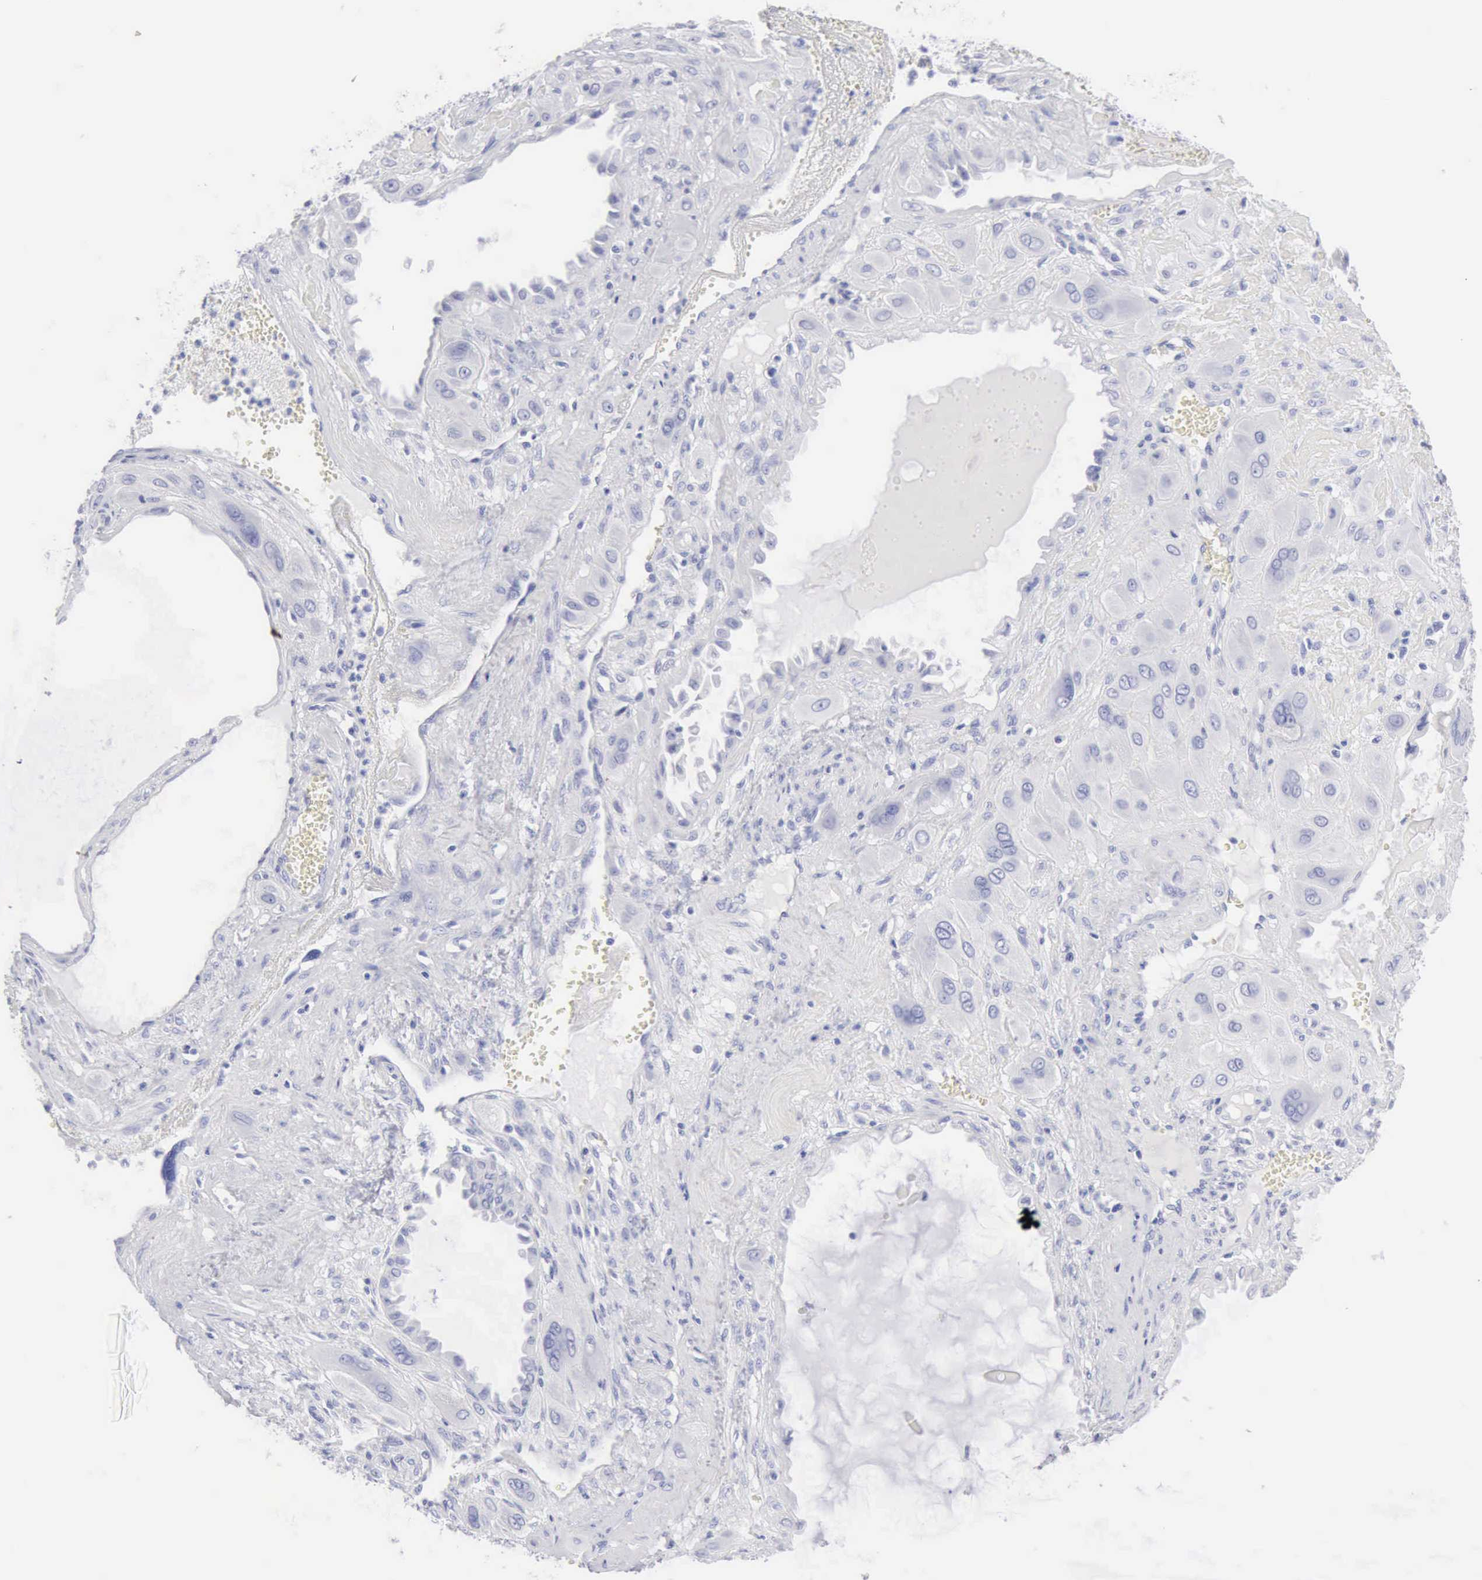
{"staining": {"intensity": "negative", "quantity": "none", "location": "none"}, "tissue": "cervical cancer", "cell_type": "Tumor cells", "image_type": "cancer", "snomed": [{"axis": "morphology", "description": "Squamous cell carcinoma, NOS"}, {"axis": "topography", "description": "Cervix"}], "caption": "Immunohistochemistry micrograph of cervical cancer (squamous cell carcinoma) stained for a protein (brown), which reveals no staining in tumor cells. Nuclei are stained in blue.", "gene": "KRT10", "patient": {"sex": "female", "age": 34}}